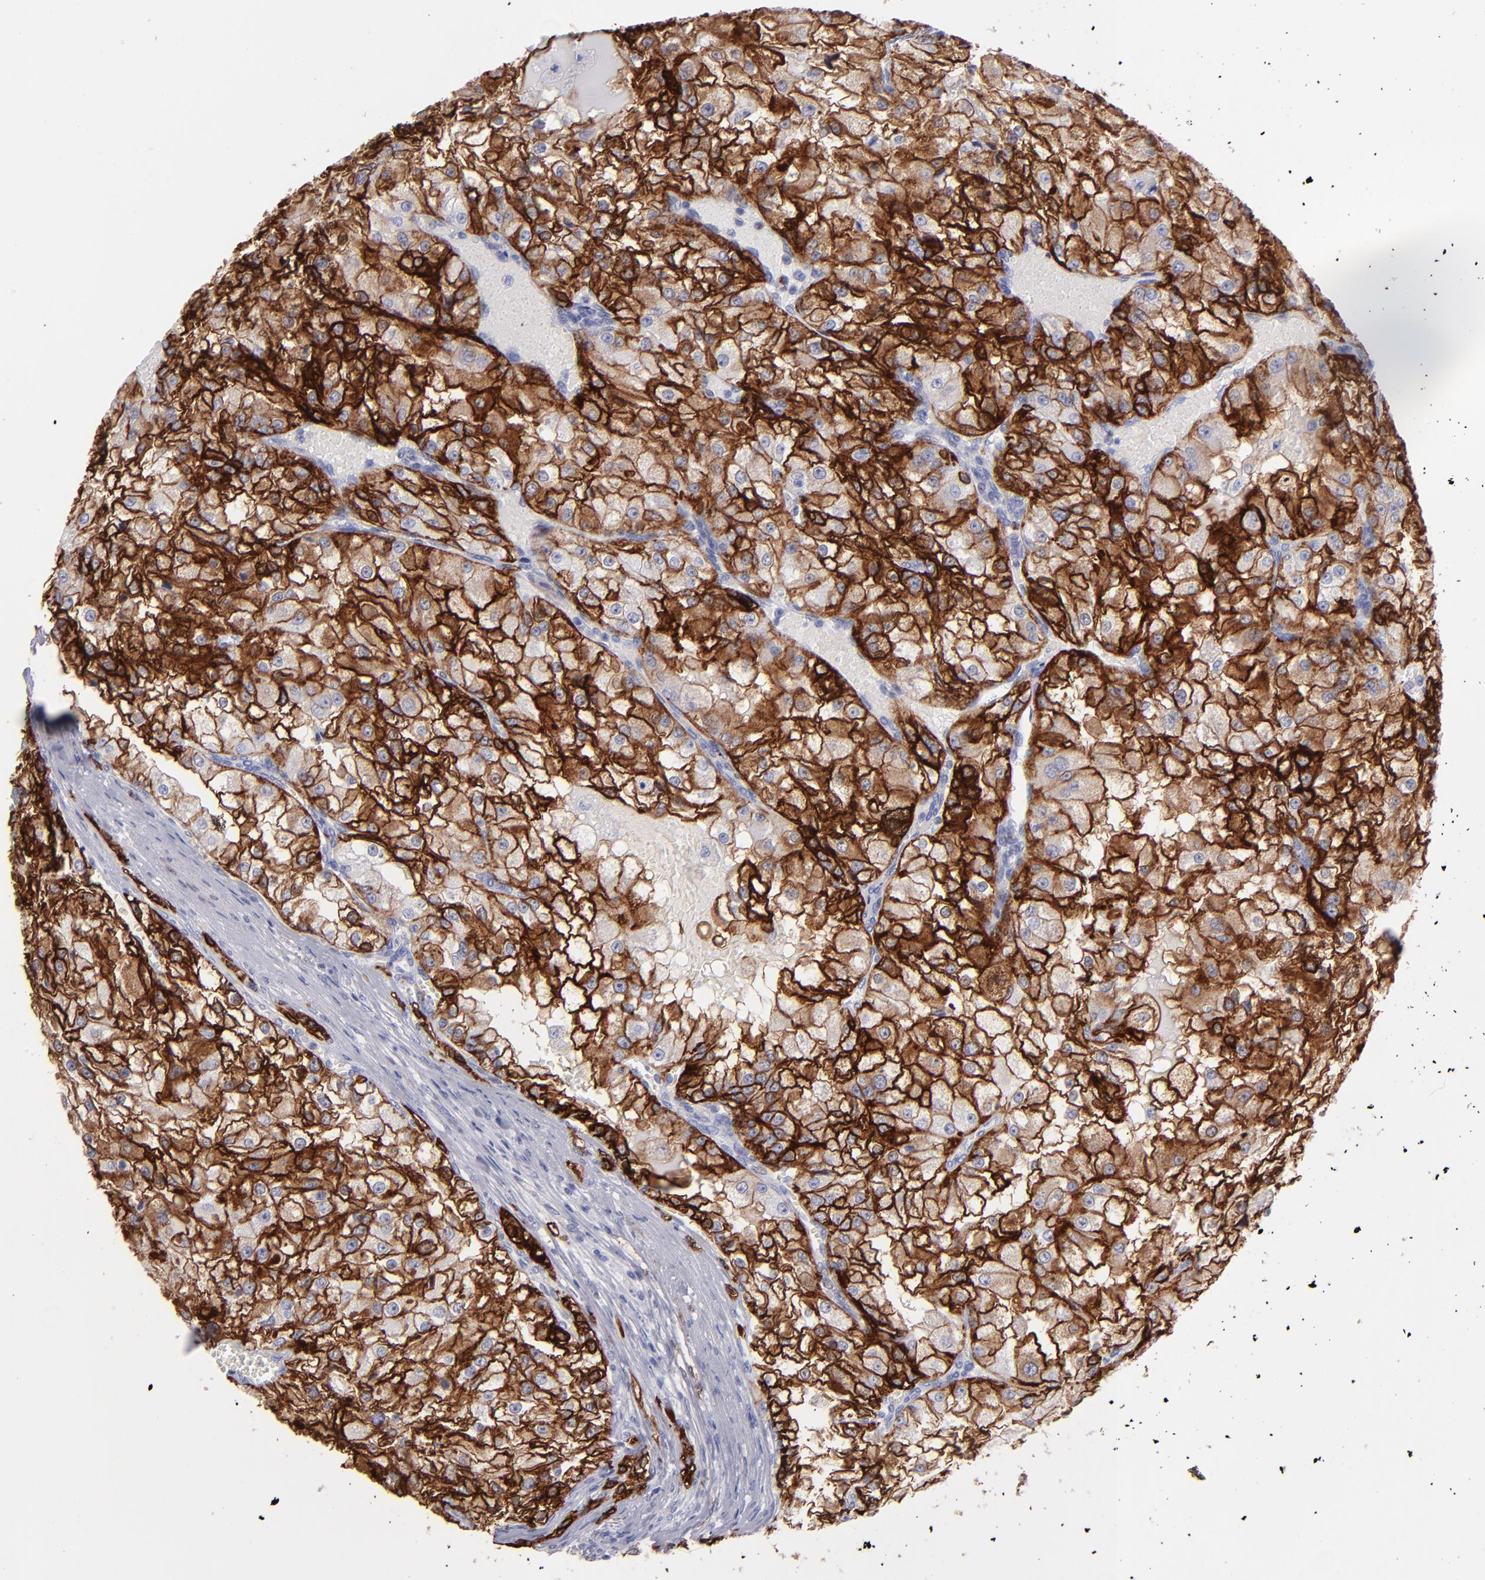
{"staining": {"intensity": "strong", "quantity": ">75%", "location": "cytoplasmic/membranous"}, "tissue": "renal cancer", "cell_type": "Tumor cells", "image_type": "cancer", "snomed": [{"axis": "morphology", "description": "Adenocarcinoma, NOS"}, {"axis": "topography", "description": "Kidney"}], "caption": "Renal cancer stained with a protein marker displays strong staining in tumor cells.", "gene": "AHNAK2", "patient": {"sex": "female", "age": 74}}